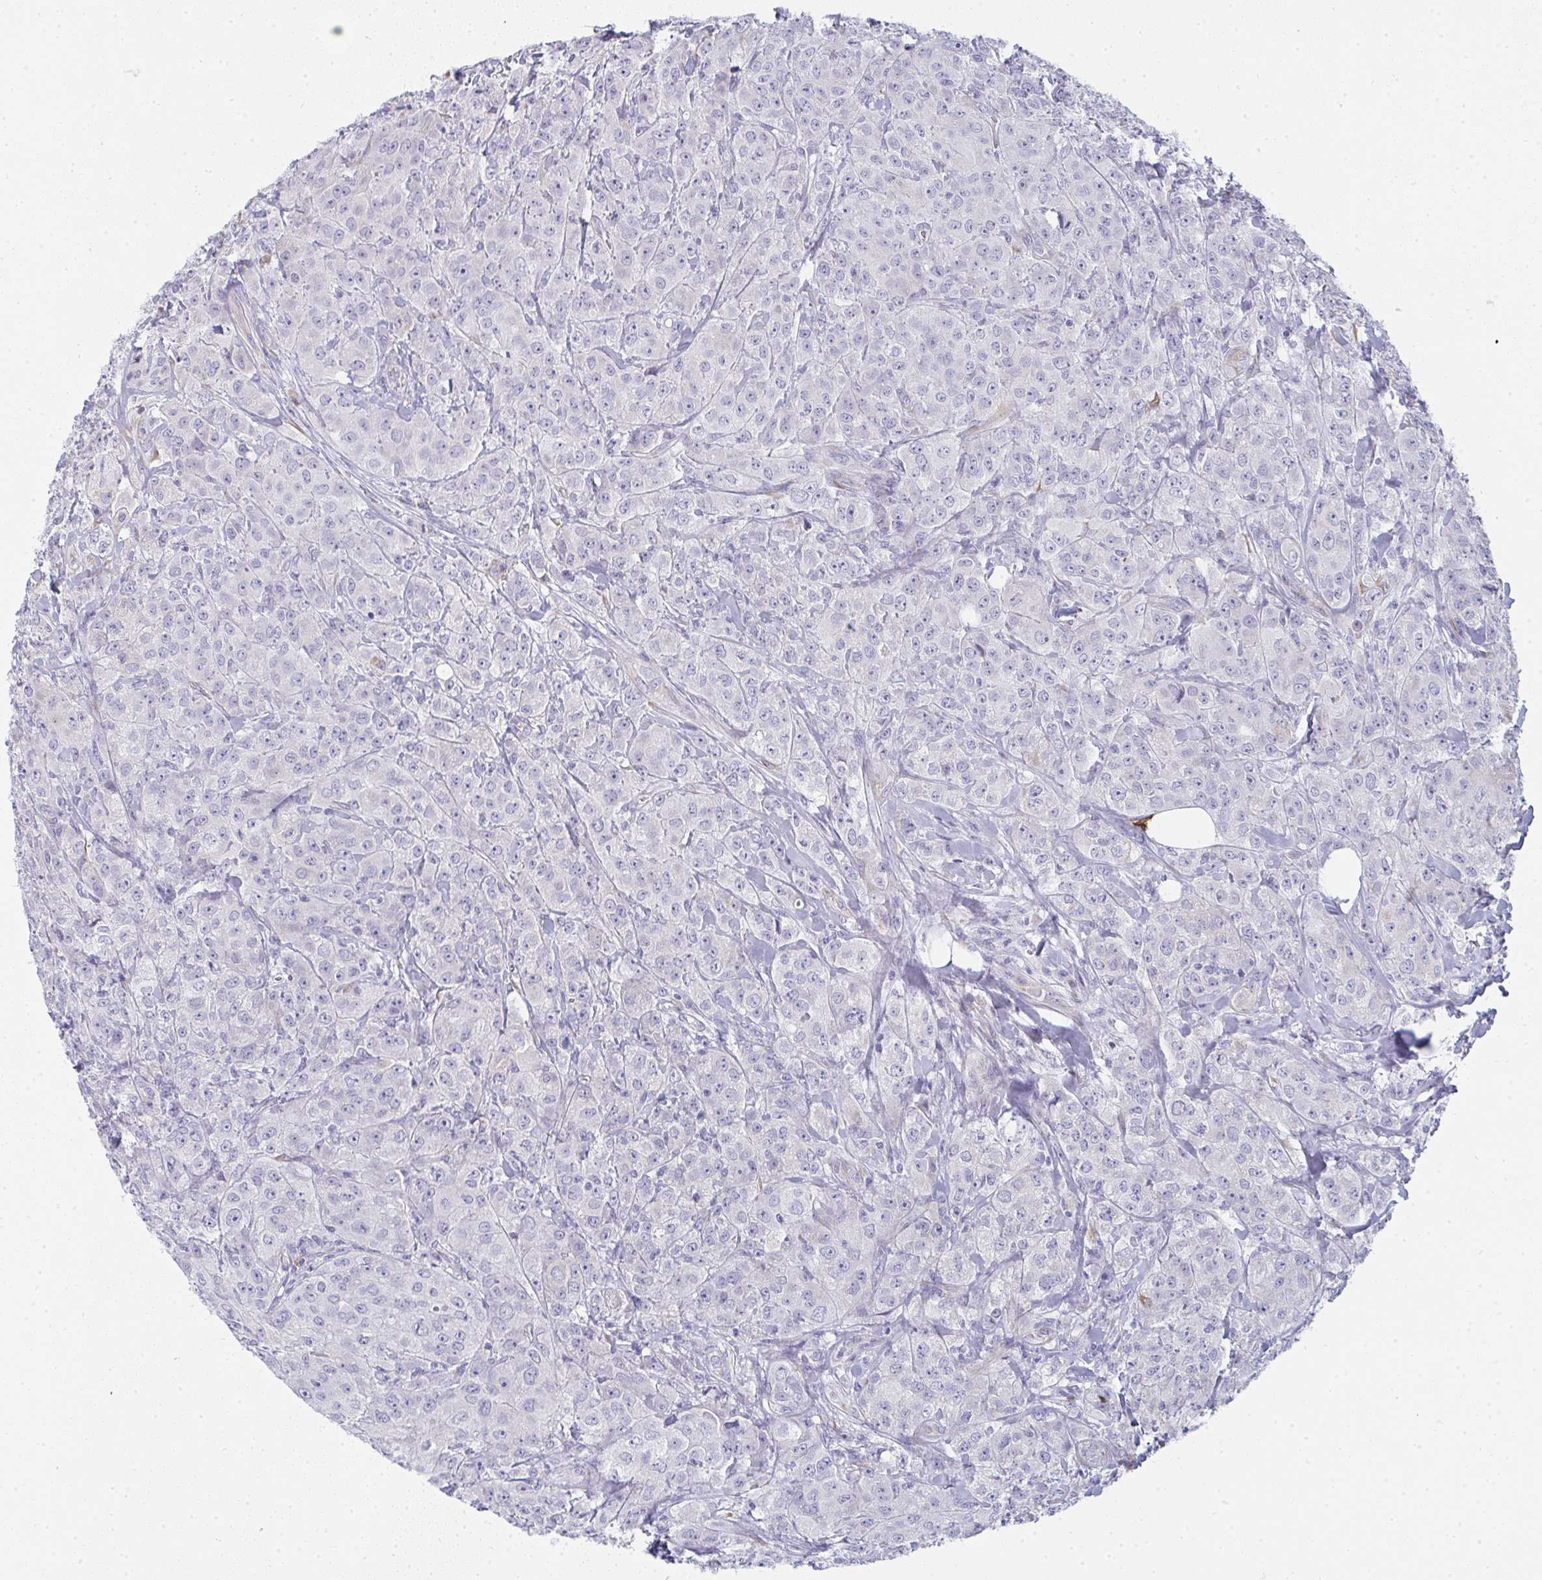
{"staining": {"intensity": "negative", "quantity": "none", "location": "none"}, "tissue": "breast cancer", "cell_type": "Tumor cells", "image_type": "cancer", "snomed": [{"axis": "morphology", "description": "Normal tissue, NOS"}, {"axis": "morphology", "description": "Duct carcinoma"}, {"axis": "topography", "description": "Breast"}], "caption": "A high-resolution photomicrograph shows immunohistochemistry (IHC) staining of invasive ductal carcinoma (breast), which shows no significant positivity in tumor cells.", "gene": "SHROOM1", "patient": {"sex": "female", "age": 43}}